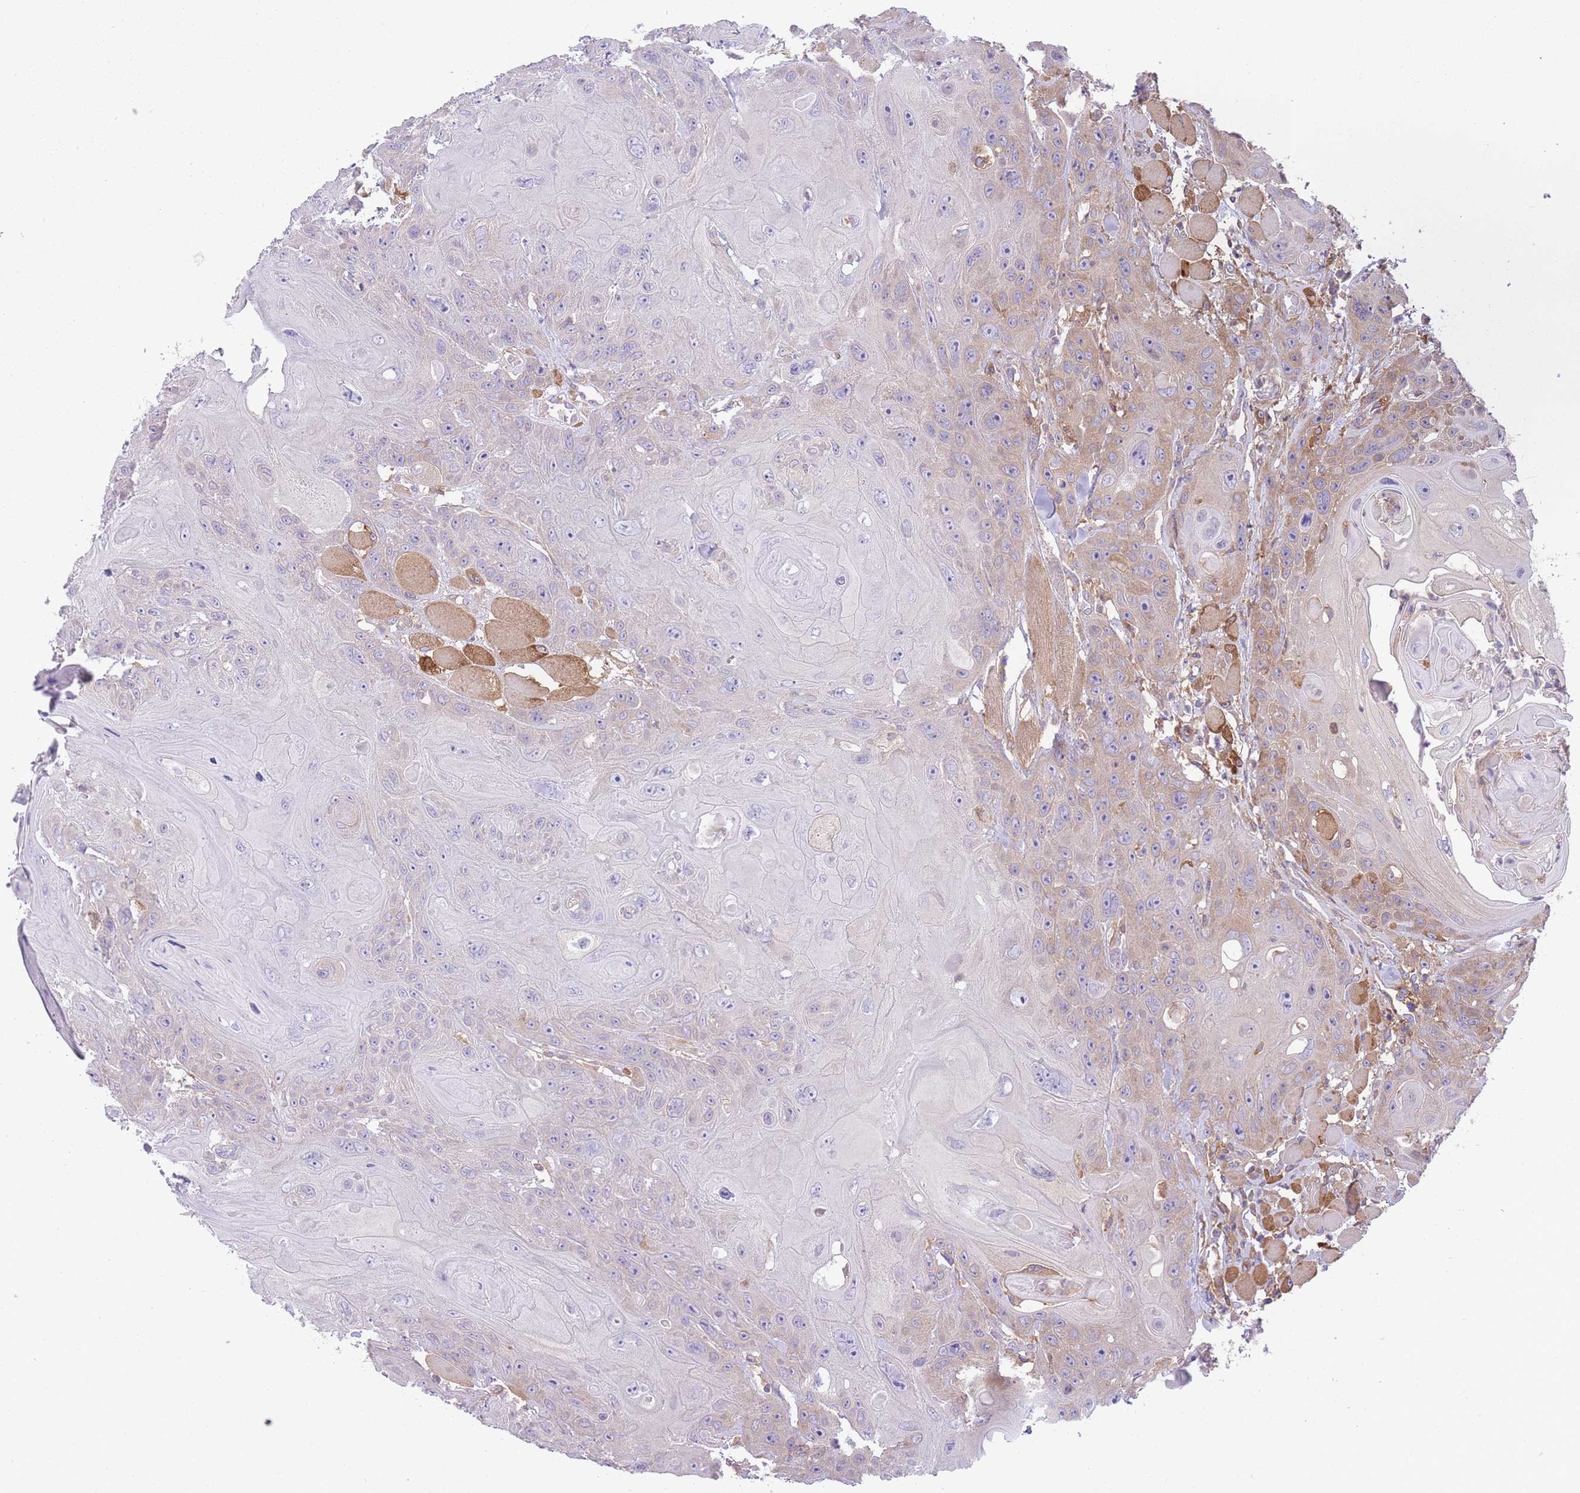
{"staining": {"intensity": "negative", "quantity": "none", "location": "none"}, "tissue": "head and neck cancer", "cell_type": "Tumor cells", "image_type": "cancer", "snomed": [{"axis": "morphology", "description": "Squamous cell carcinoma, NOS"}, {"axis": "topography", "description": "Head-Neck"}], "caption": "Human head and neck squamous cell carcinoma stained for a protein using immunohistochemistry (IHC) shows no expression in tumor cells.", "gene": "PRKAR1A", "patient": {"sex": "female", "age": 59}}